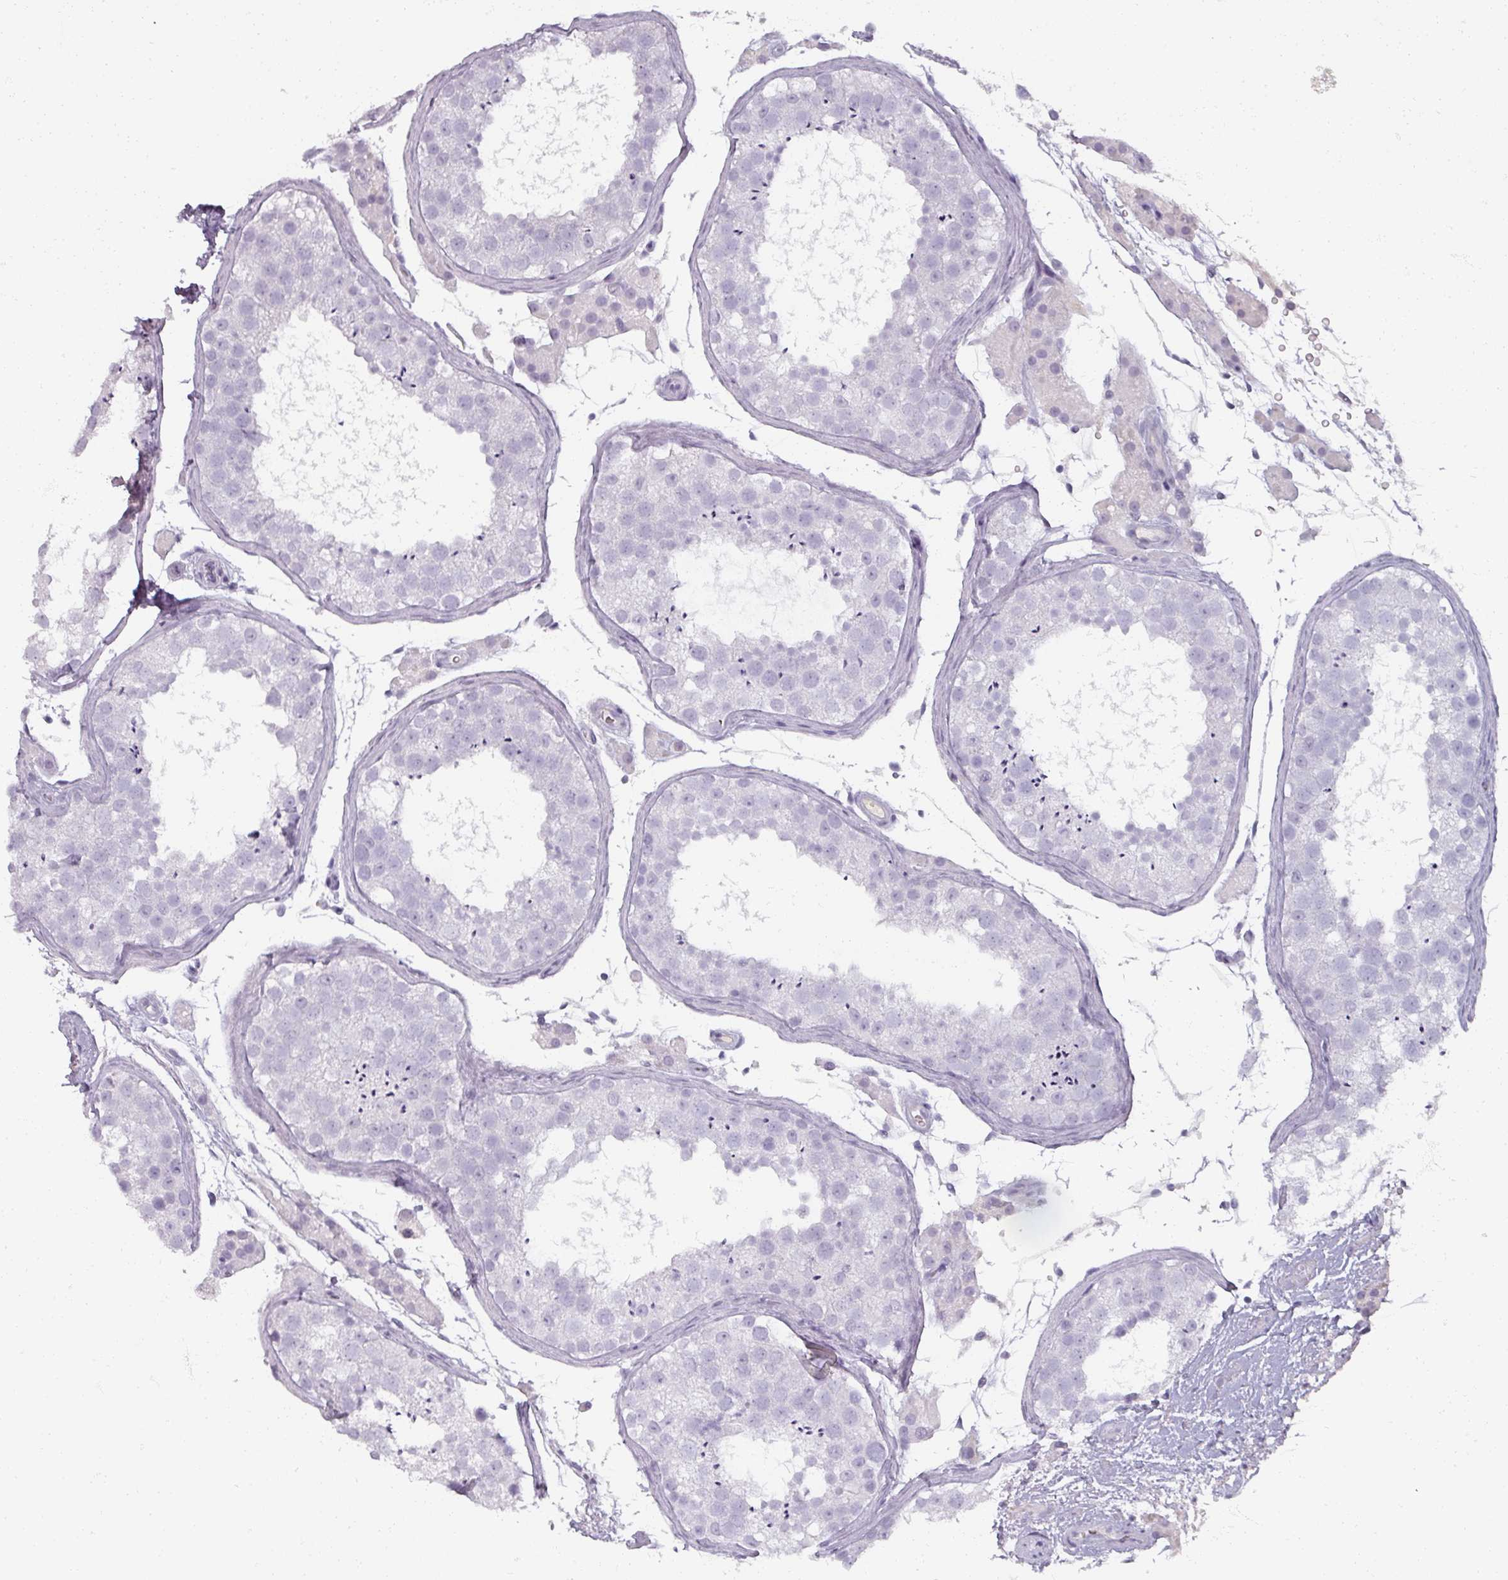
{"staining": {"intensity": "negative", "quantity": "none", "location": "none"}, "tissue": "testis", "cell_type": "Cells in seminiferous ducts", "image_type": "normal", "snomed": [{"axis": "morphology", "description": "Normal tissue, NOS"}, {"axis": "topography", "description": "Testis"}], "caption": "The histopathology image shows no significant staining in cells in seminiferous ducts of testis. The staining was performed using DAB (3,3'-diaminobenzidine) to visualize the protein expression in brown, while the nuclei were stained in blue with hematoxylin (Magnification: 20x).", "gene": "REG3A", "patient": {"sex": "male", "age": 41}}